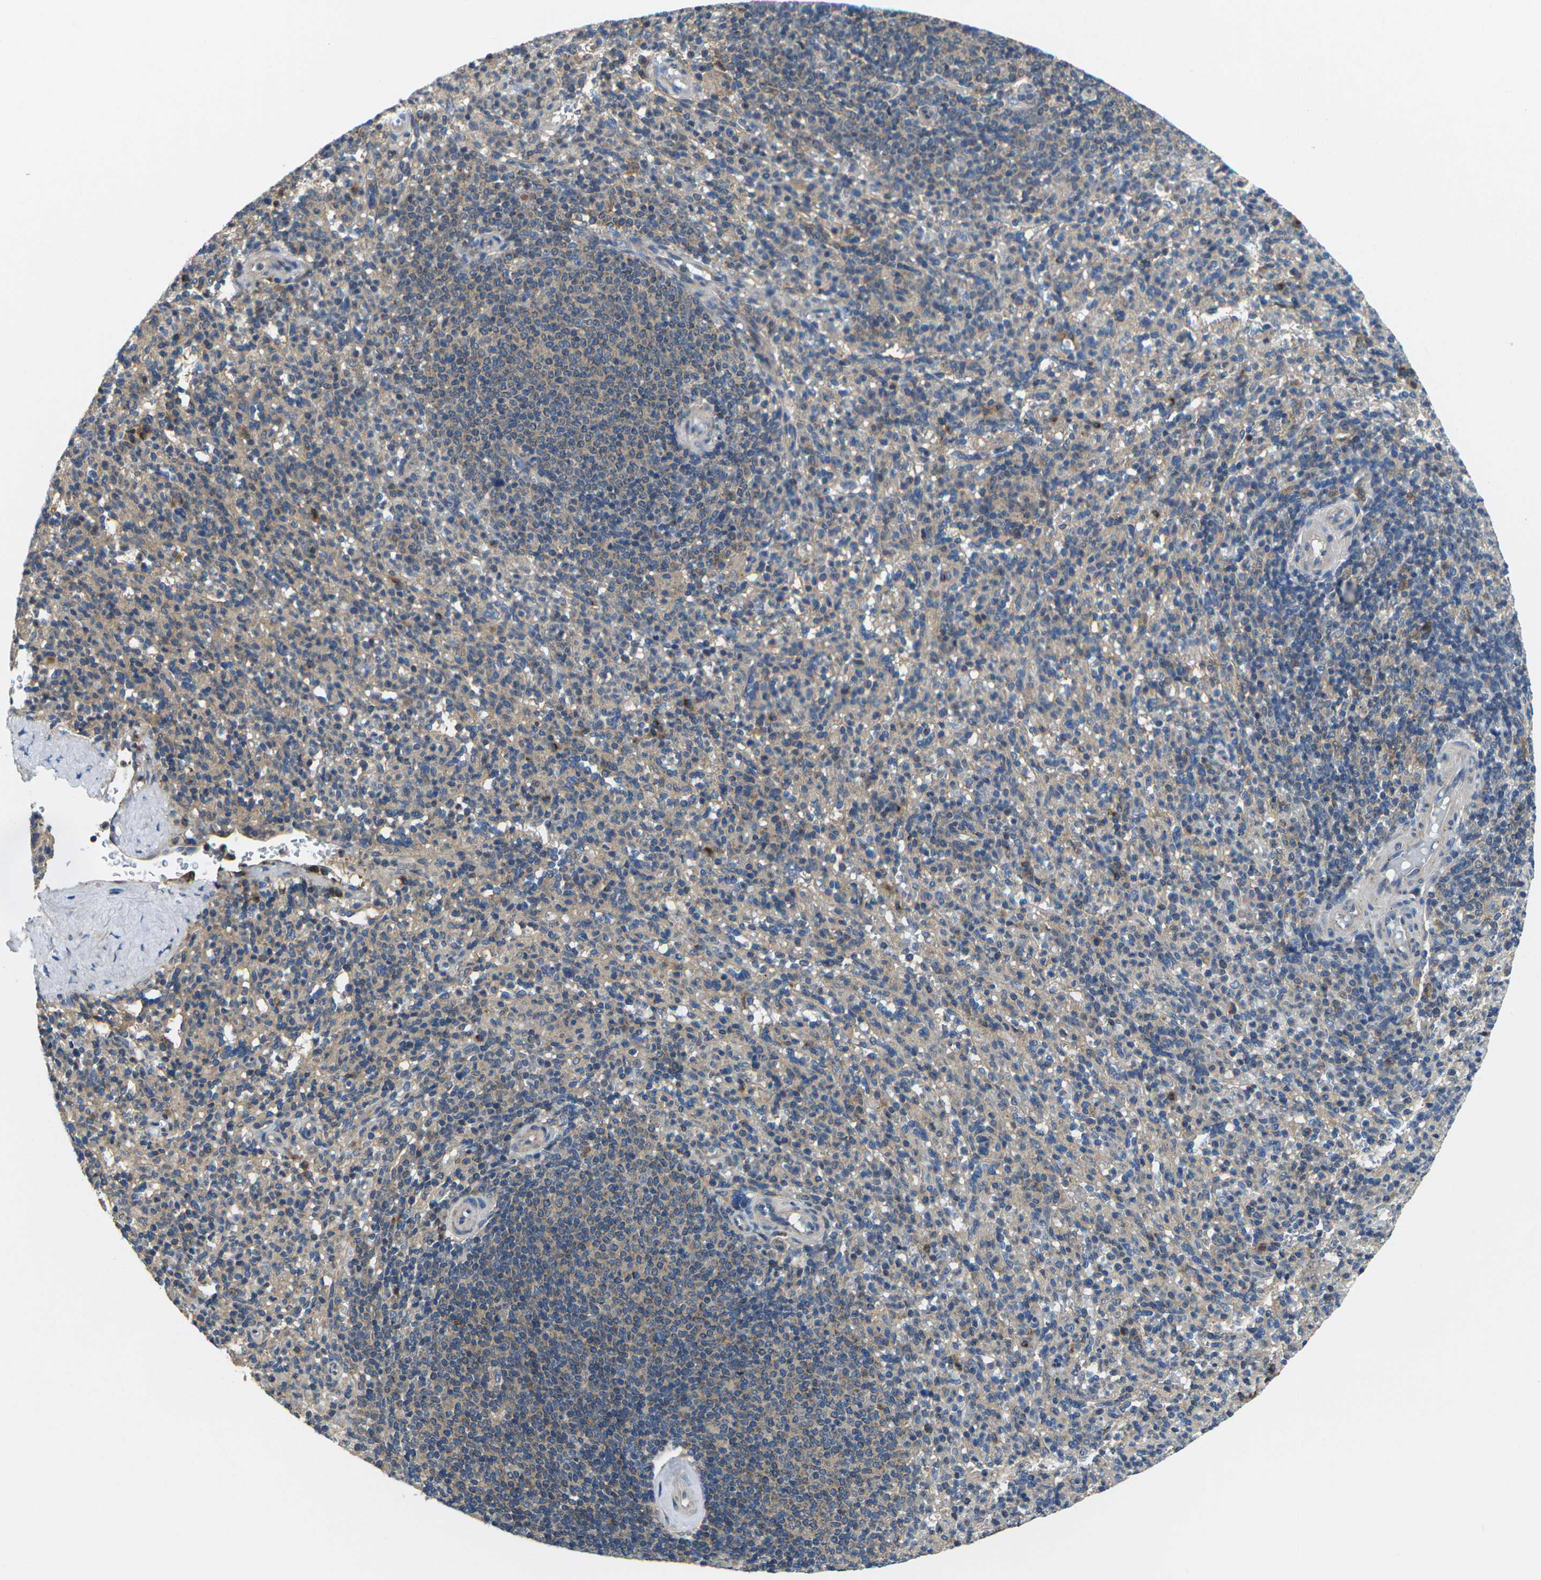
{"staining": {"intensity": "weak", "quantity": "25%-75%", "location": "cytoplasmic/membranous"}, "tissue": "spleen", "cell_type": "Cells in red pulp", "image_type": "normal", "snomed": [{"axis": "morphology", "description": "Normal tissue, NOS"}, {"axis": "topography", "description": "Spleen"}], "caption": "This is an image of IHC staining of unremarkable spleen, which shows weak positivity in the cytoplasmic/membranous of cells in red pulp.", "gene": "TMCC2", "patient": {"sex": "male", "age": 36}}